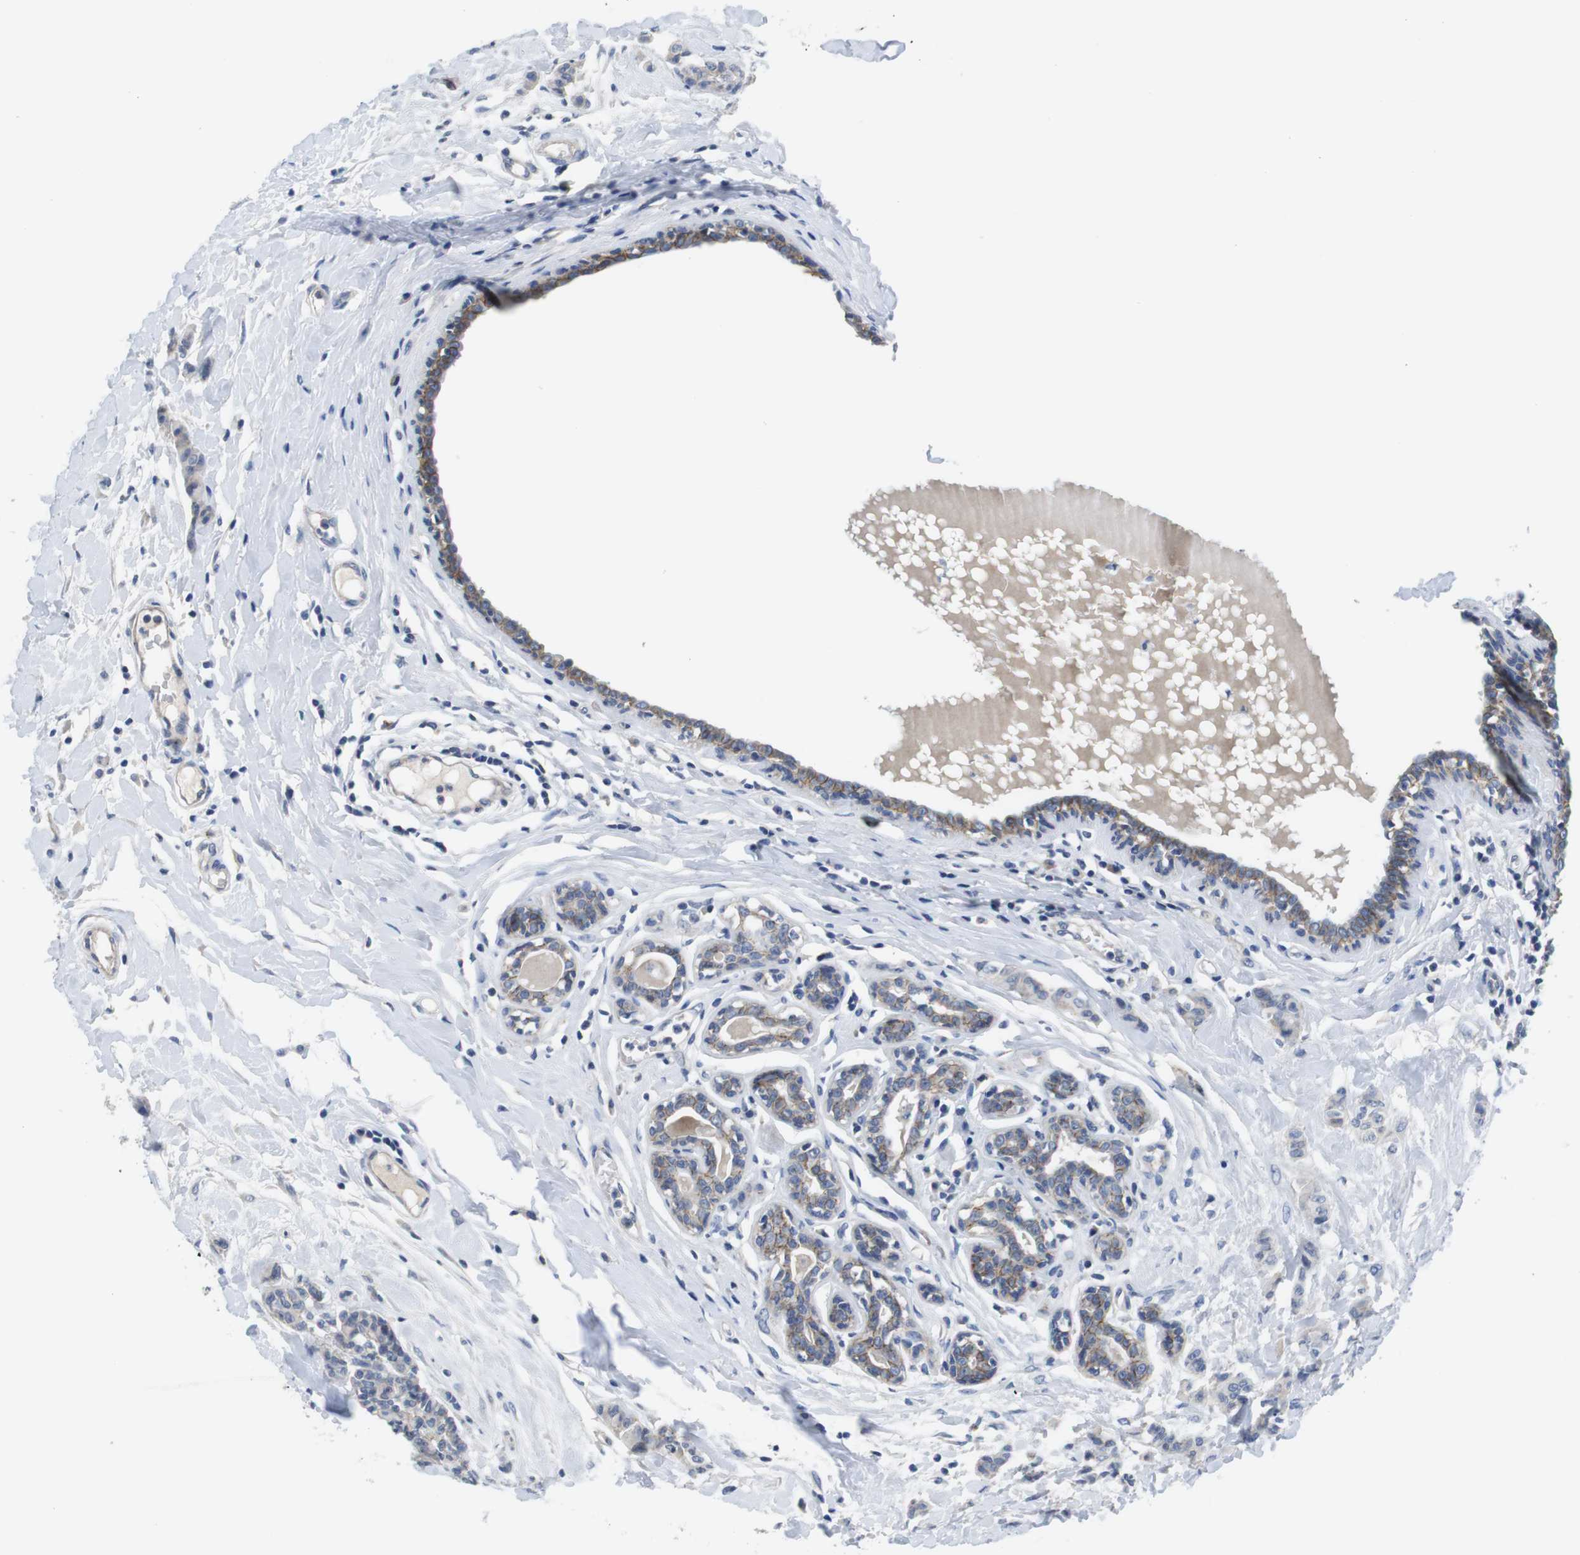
{"staining": {"intensity": "moderate", "quantity": ">75%", "location": "cytoplasmic/membranous"}, "tissue": "breast cancer", "cell_type": "Tumor cells", "image_type": "cancer", "snomed": [{"axis": "morphology", "description": "Normal tissue, NOS"}, {"axis": "morphology", "description": "Duct carcinoma"}, {"axis": "topography", "description": "Breast"}], "caption": "Breast cancer stained with DAB IHC reveals medium levels of moderate cytoplasmic/membranous staining in approximately >75% of tumor cells.", "gene": "SCRIB", "patient": {"sex": "female", "age": 40}}